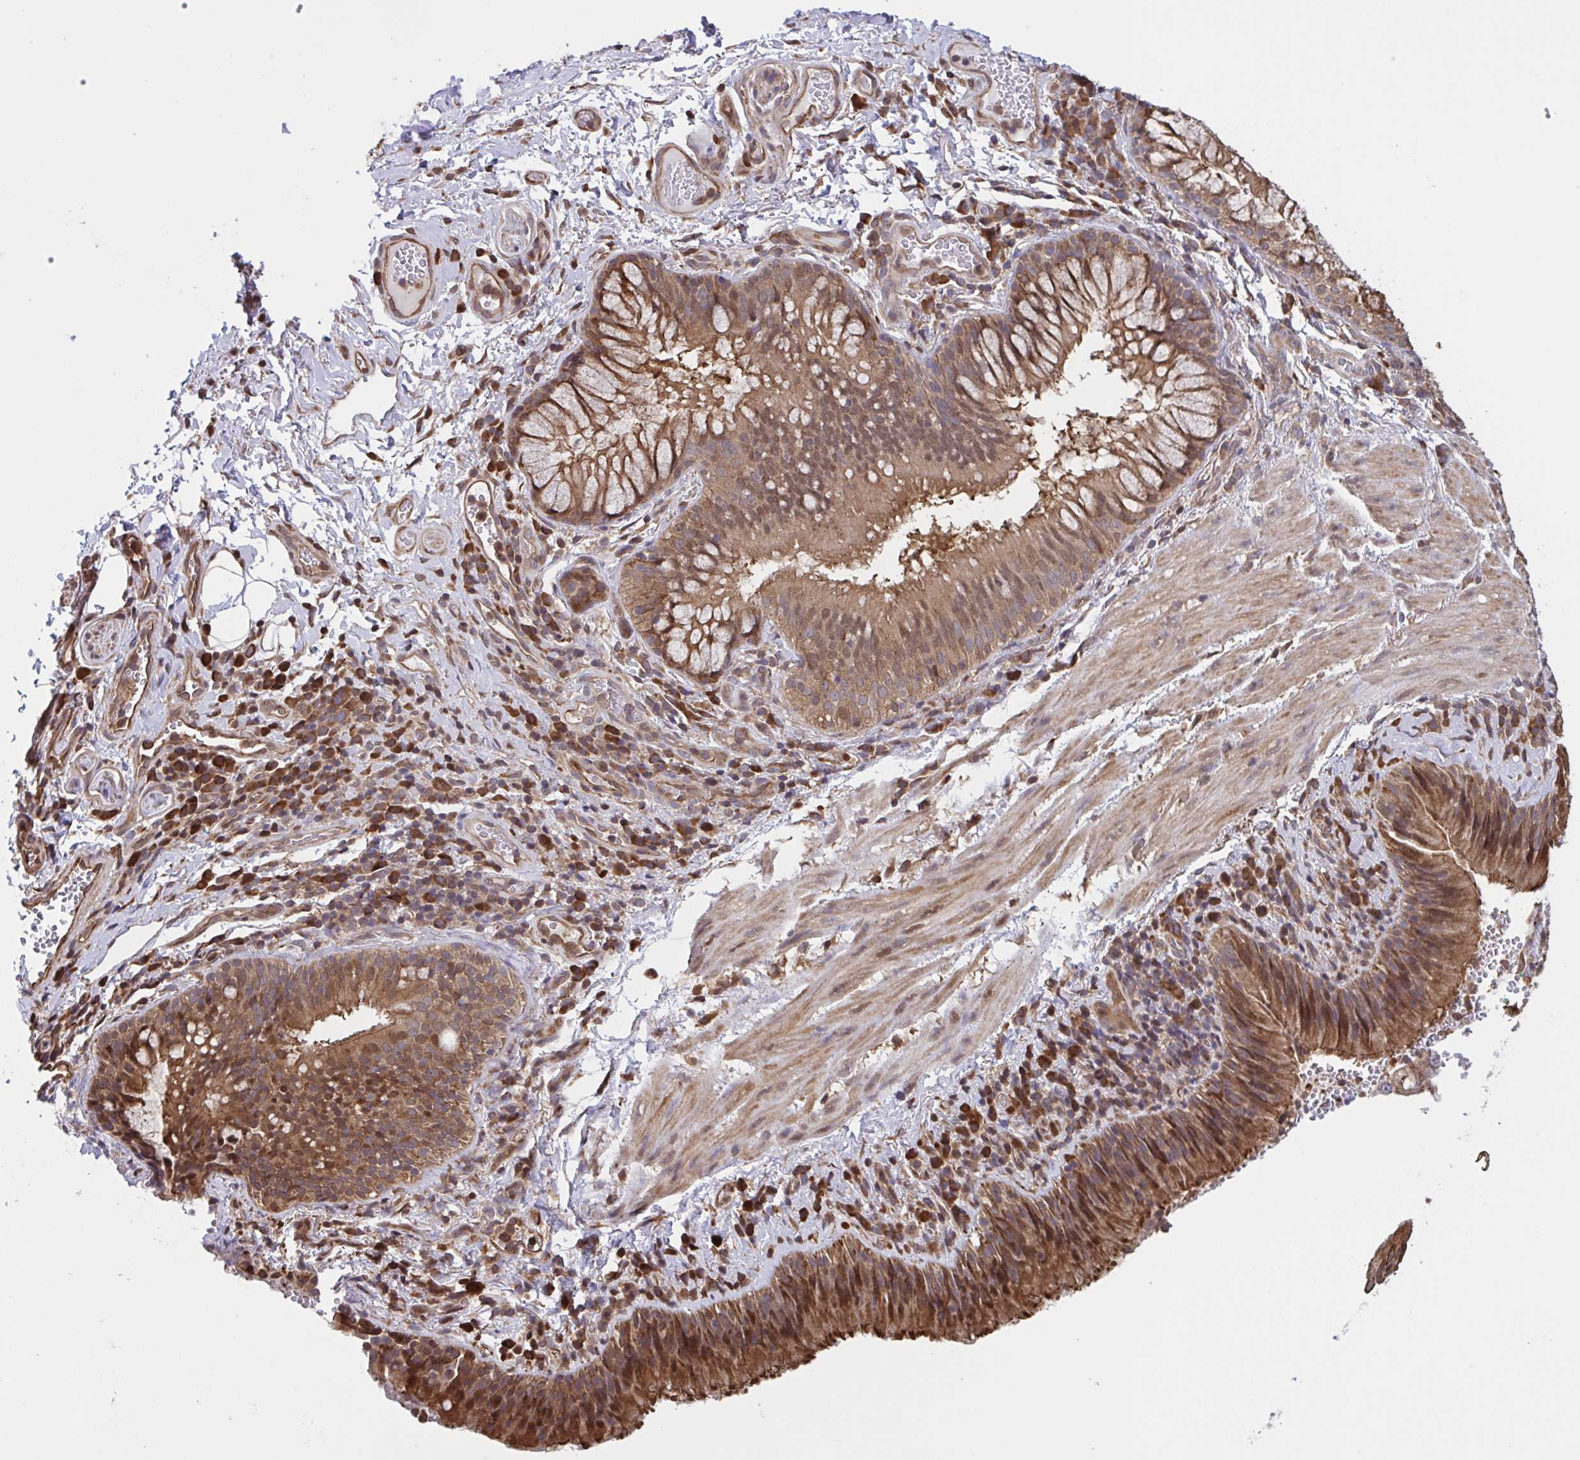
{"staining": {"intensity": "moderate", "quantity": ">75%", "location": "cytoplasmic/membranous"}, "tissue": "bronchus", "cell_type": "Respiratory epithelial cells", "image_type": "normal", "snomed": [{"axis": "morphology", "description": "Normal tissue, NOS"}, {"axis": "topography", "description": "Lymph node"}, {"axis": "topography", "description": "Bronchus"}], "caption": "Immunohistochemical staining of benign bronchus reveals >75% levels of moderate cytoplasmic/membranous protein staining in about >75% of respiratory epithelial cells.", "gene": "SEC63", "patient": {"sex": "male", "age": 56}}